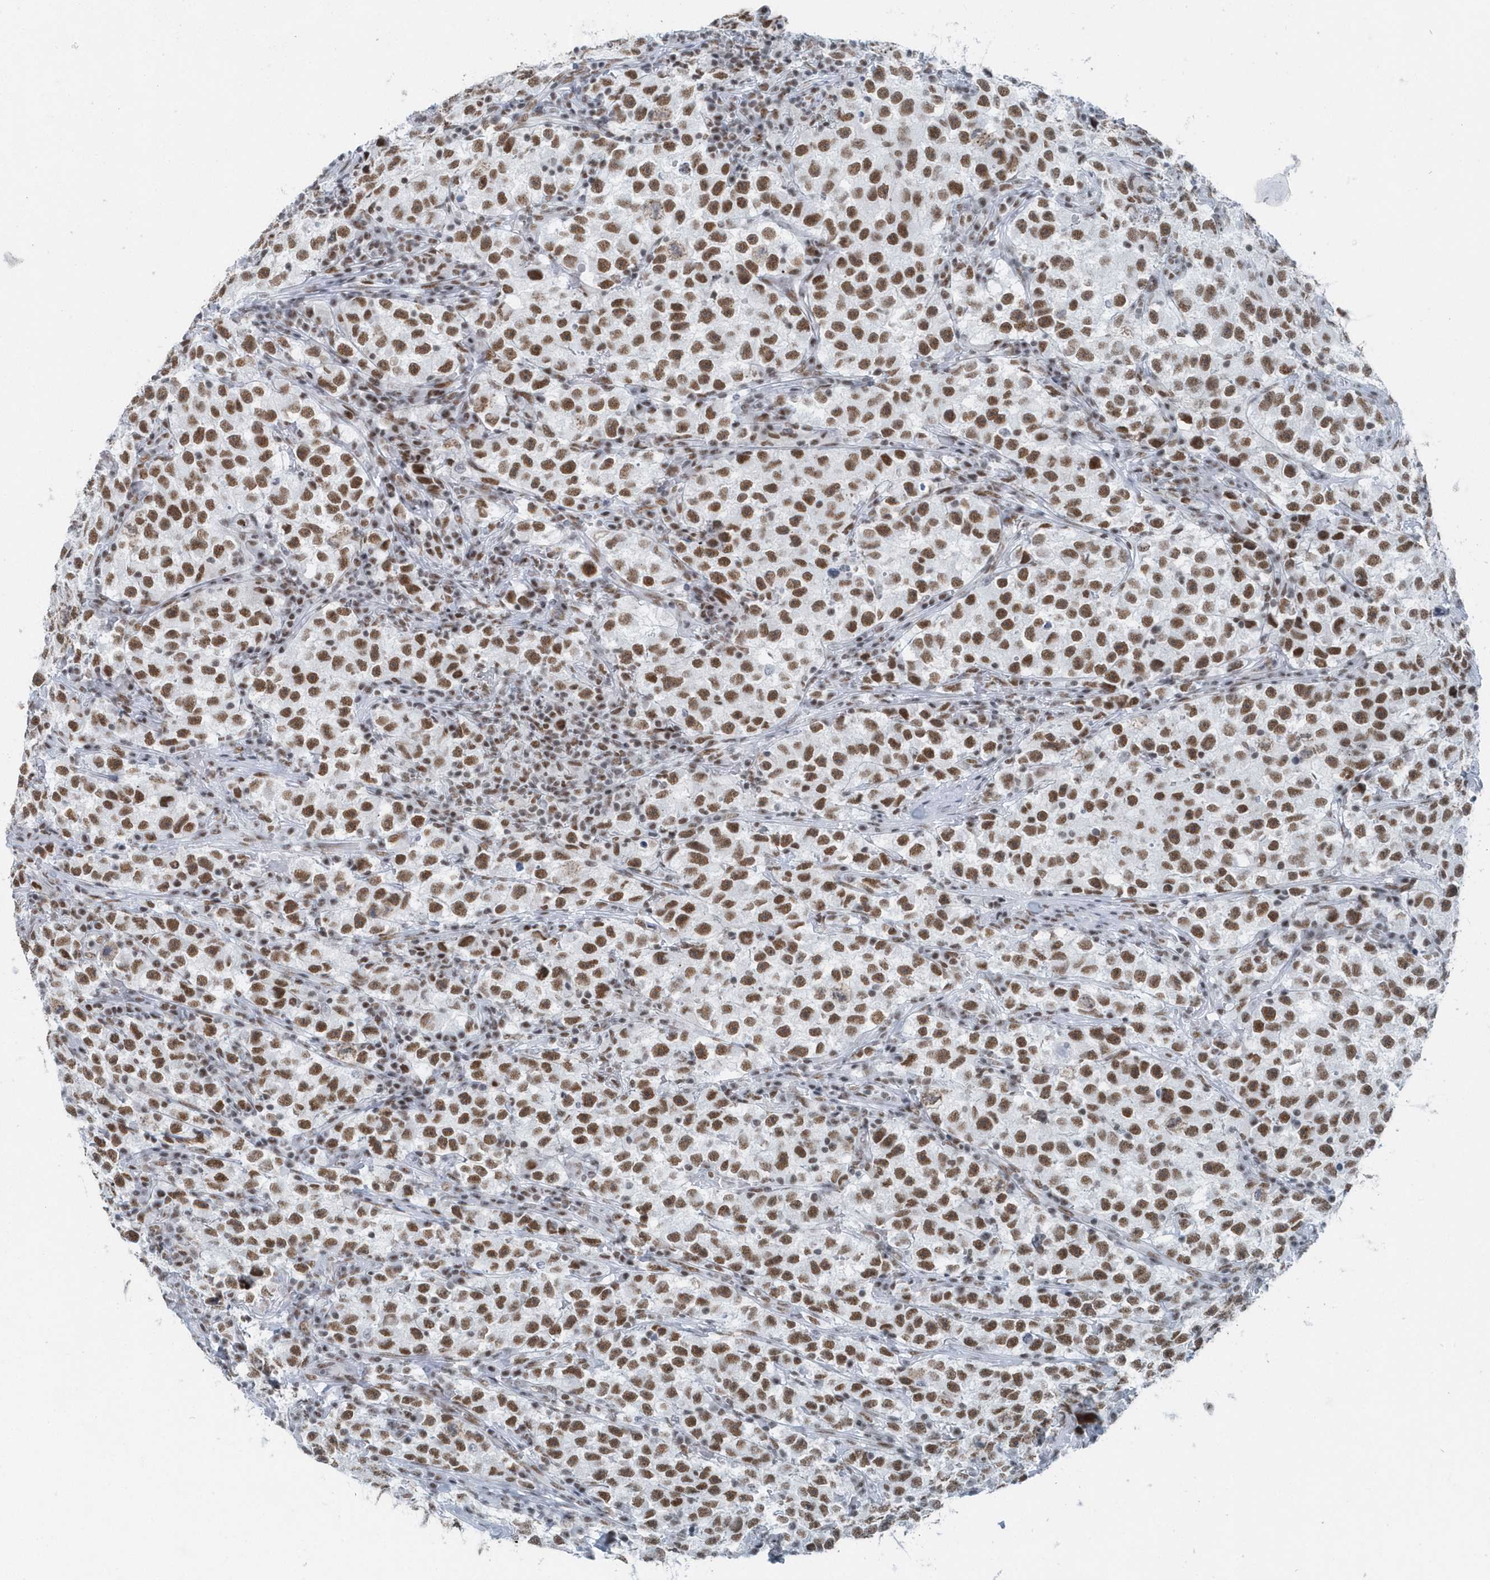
{"staining": {"intensity": "moderate", "quantity": ">75%", "location": "nuclear"}, "tissue": "testis cancer", "cell_type": "Tumor cells", "image_type": "cancer", "snomed": [{"axis": "morphology", "description": "Seminoma, NOS"}, {"axis": "topography", "description": "Testis"}], "caption": "Protein expression analysis of seminoma (testis) demonstrates moderate nuclear staining in about >75% of tumor cells.", "gene": "FIP1L1", "patient": {"sex": "male", "age": 22}}